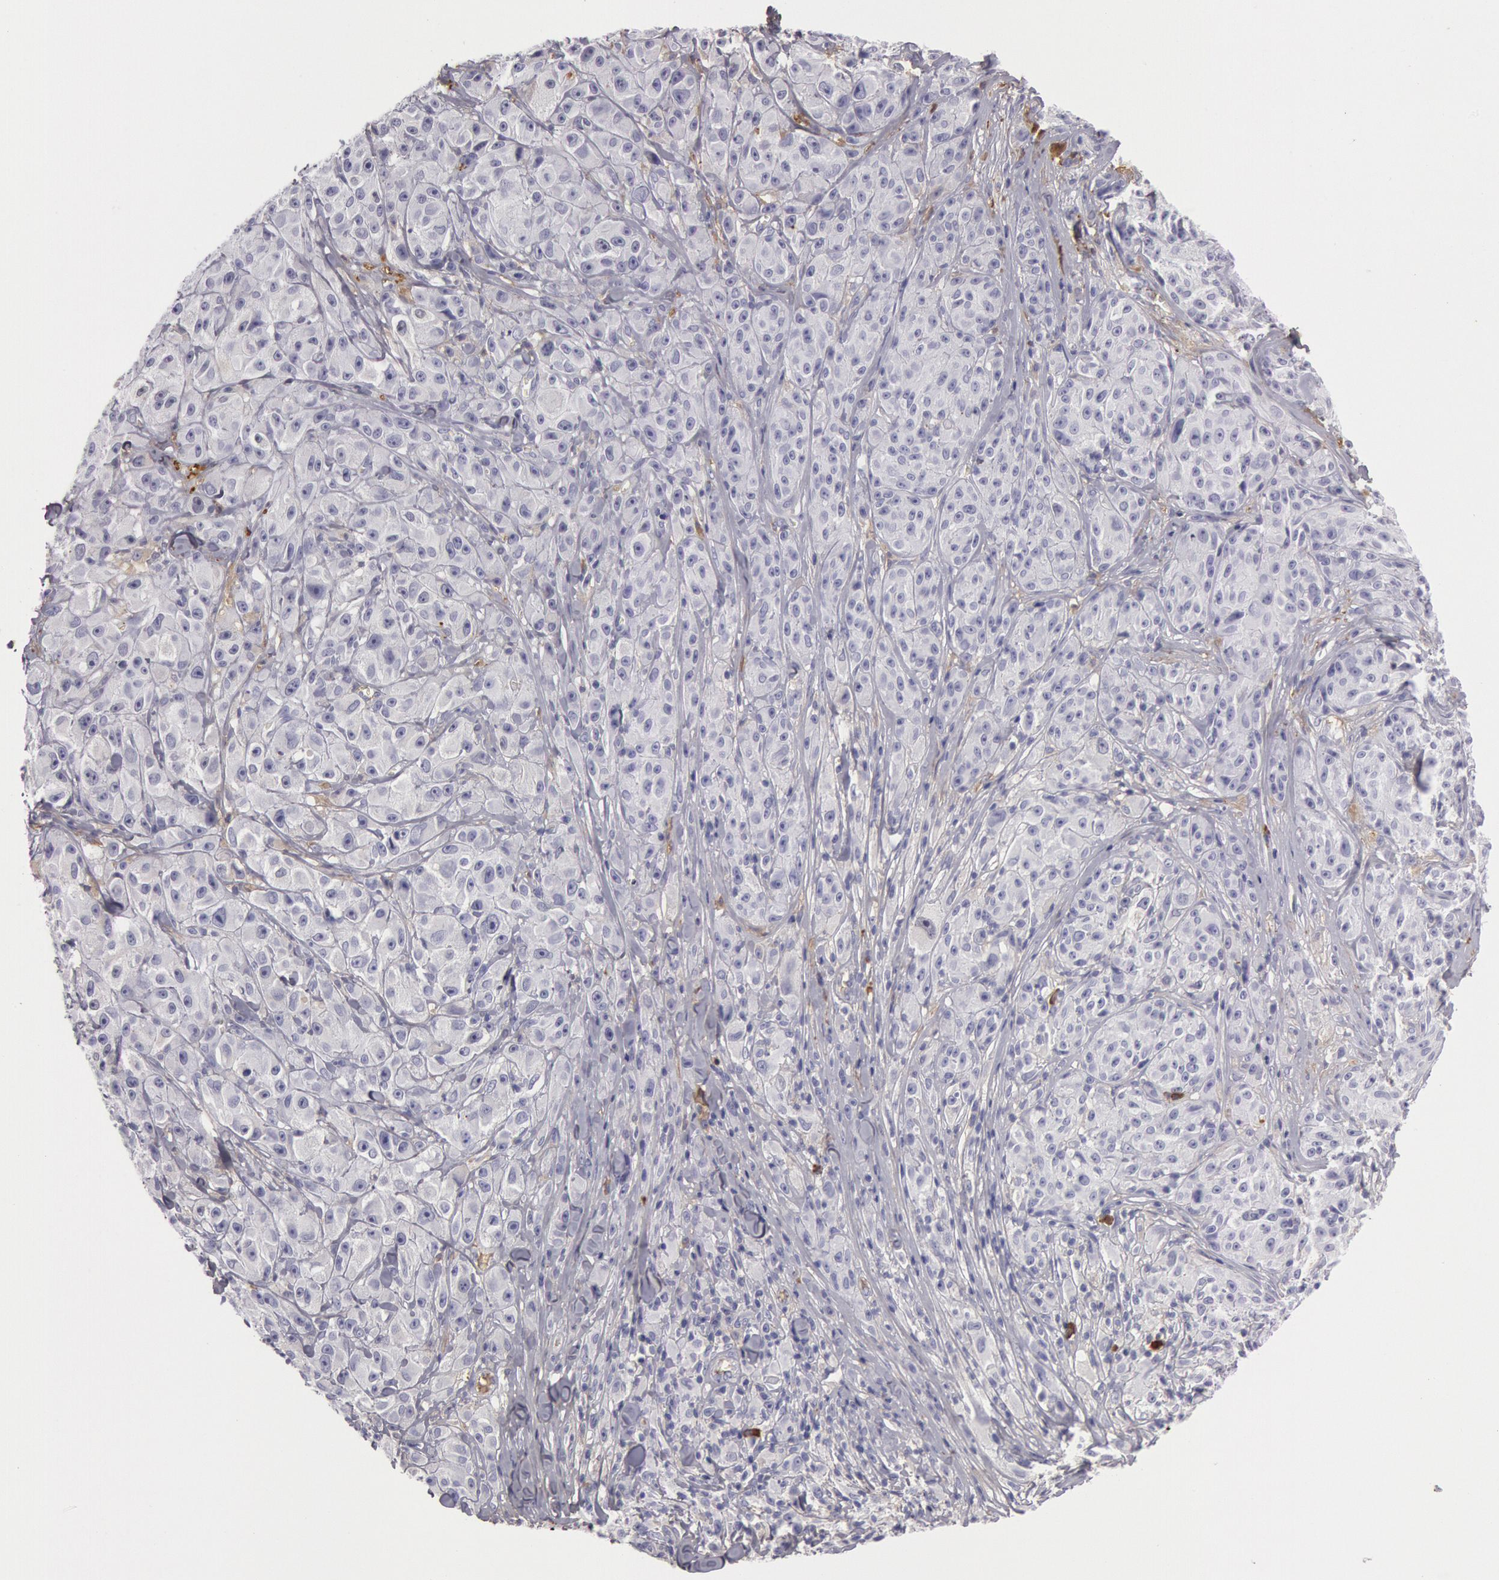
{"staining": {"intensity": "moderate", "quantity": "<25%", "location": "cytoplasmic/membranous"}, "tissue": "melanoma", "cell_type": "Tumor cells", "image_type": "cancer", "snomed": [{"axis": "morphology", "description": "Malignant melanoma, NOS"}, {"axis": "topography", "description": "Skin"}], "caption": "Protein expression analysis of melanoma reveals moderate cytoplasmic/membranous positivity in approximately <25% of tumor cells. (Stains: DAB (3,3'-diaminobenzidine) in brown, nuclei in blue, Microscopy: brightfield microscopy at high magnification).", "gene": "IGHG1", "patient": {"sex": "male", "age": 56}}